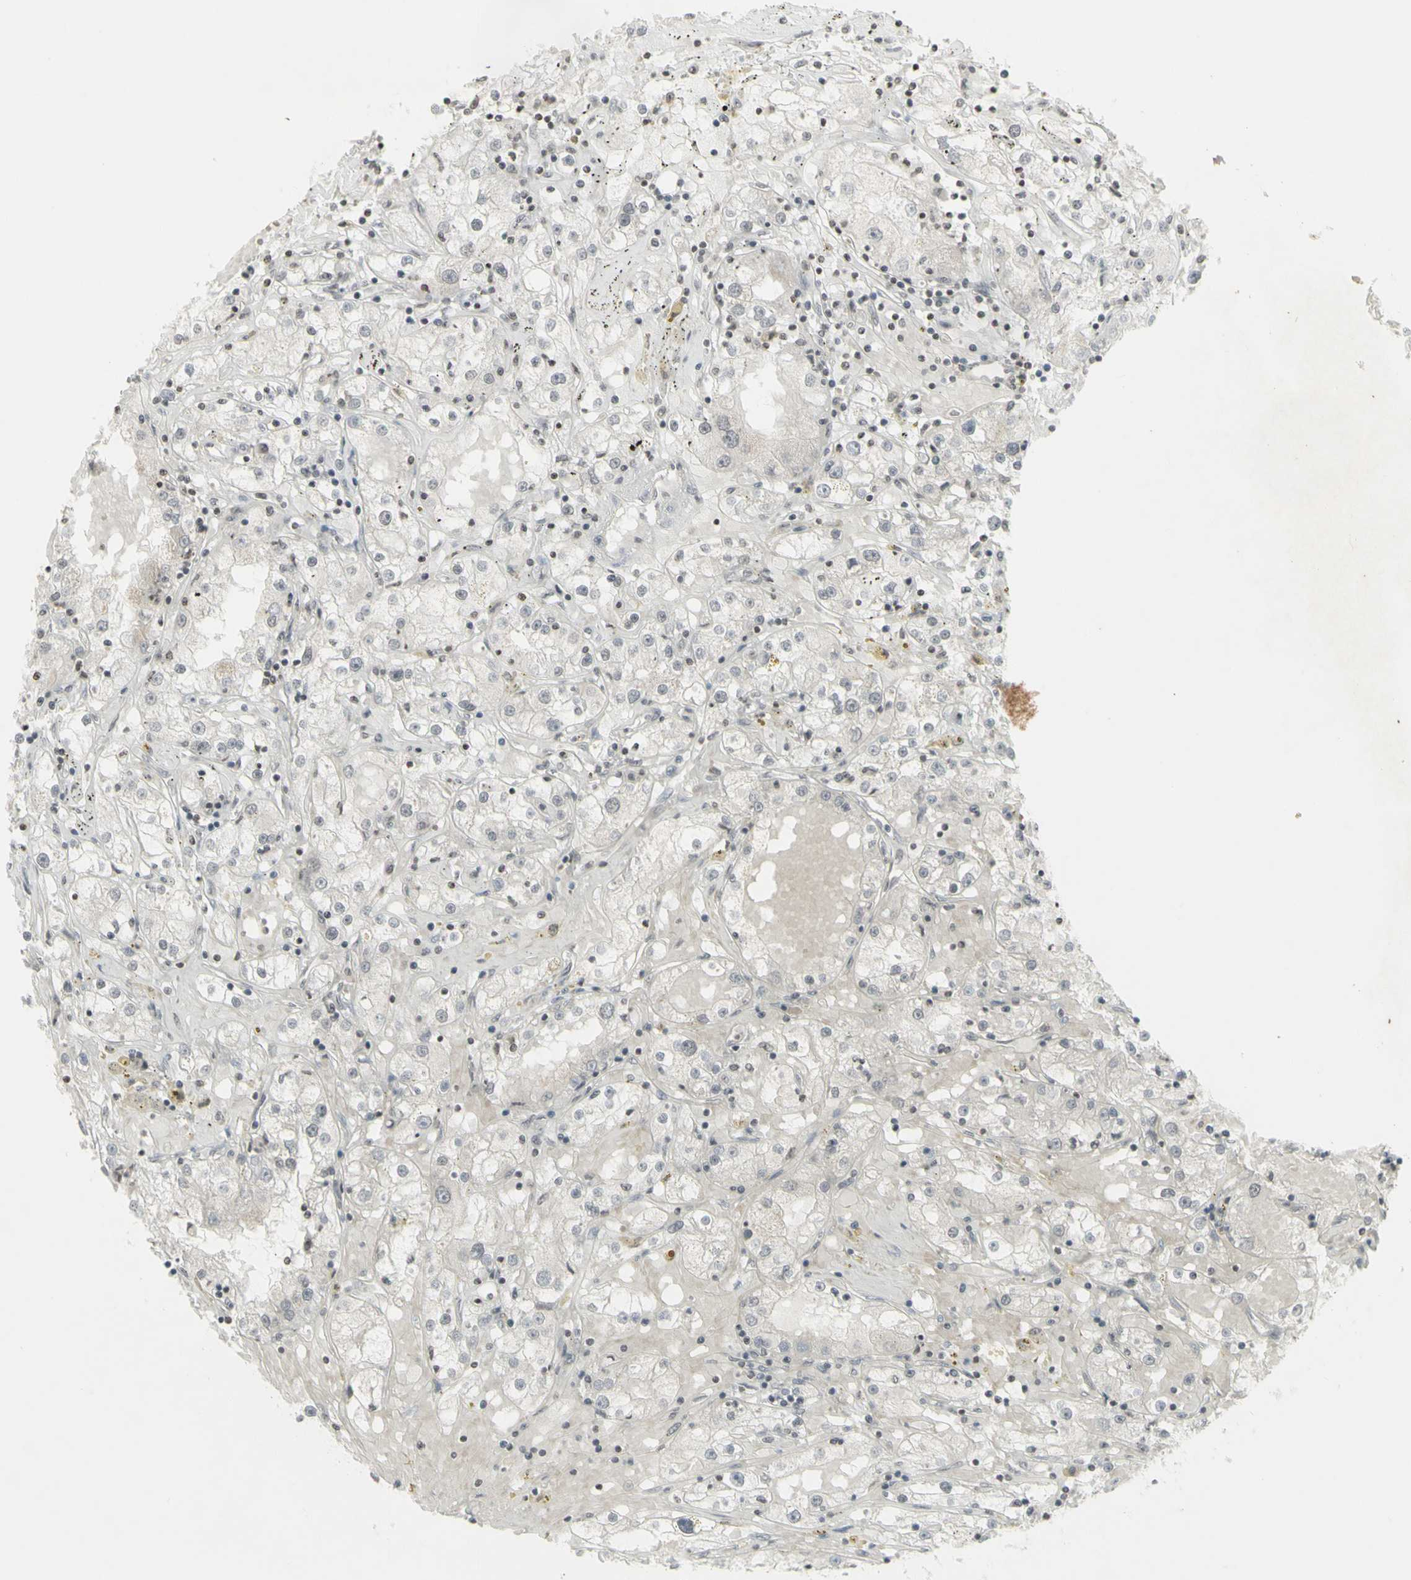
{"staining": {"intensity": "negative", "quantity": "none", "location": "none"}, "tissue": "renal cancer", "cell_type": "Tumor cells", "image_type": "cancer", "snomed": [{"axis": "morphology", "description": "Adenocarcinoma, NOS"}, {"axis": "topography", "description": "Kidney"}], "caption": "IHC of human renal adenocarcinoma demonstrates no expression in tumor cells.", "gene": "MUC5AC", "patient": {"sex": "male", "age": 56}}